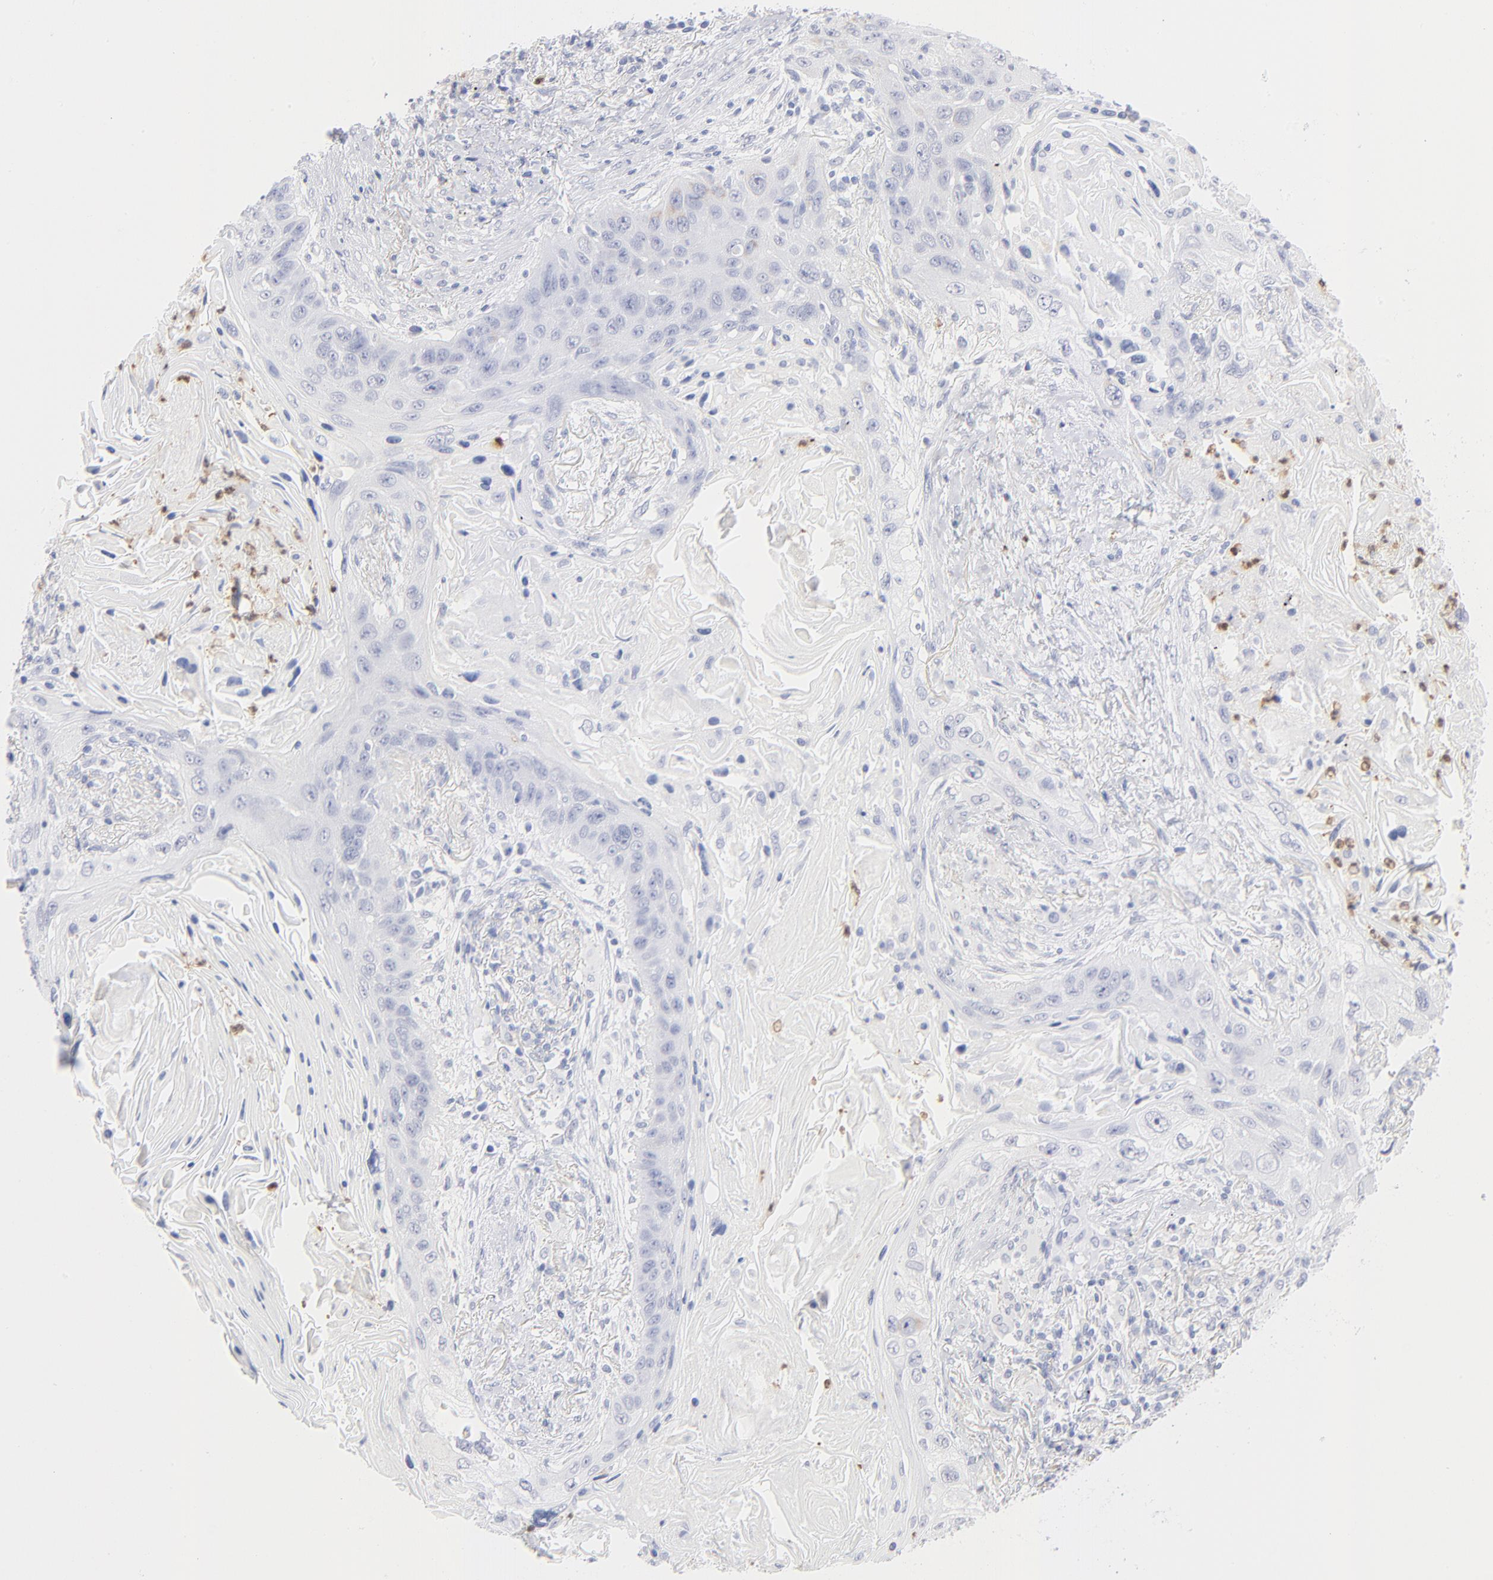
{"staining": {"intensity": "negative", "quantity": "none", "location": "none"}, "tissue": "lung cancer", "cell_type": "Tumor cells", "image_type": "cancer", "snomed": [{"axis": "morphology", "description": "Squamous cell carcinoma, NOS"}, {"axis": "topography", "description": "Lung"}], "caption": "Micrograph shows no protein staining in tumor cells of lung cancer tissue. (DAB immunohistochemistry, high magnification).", "gene": "ARG1", "patient": {"sex": "female", "age": 67}}